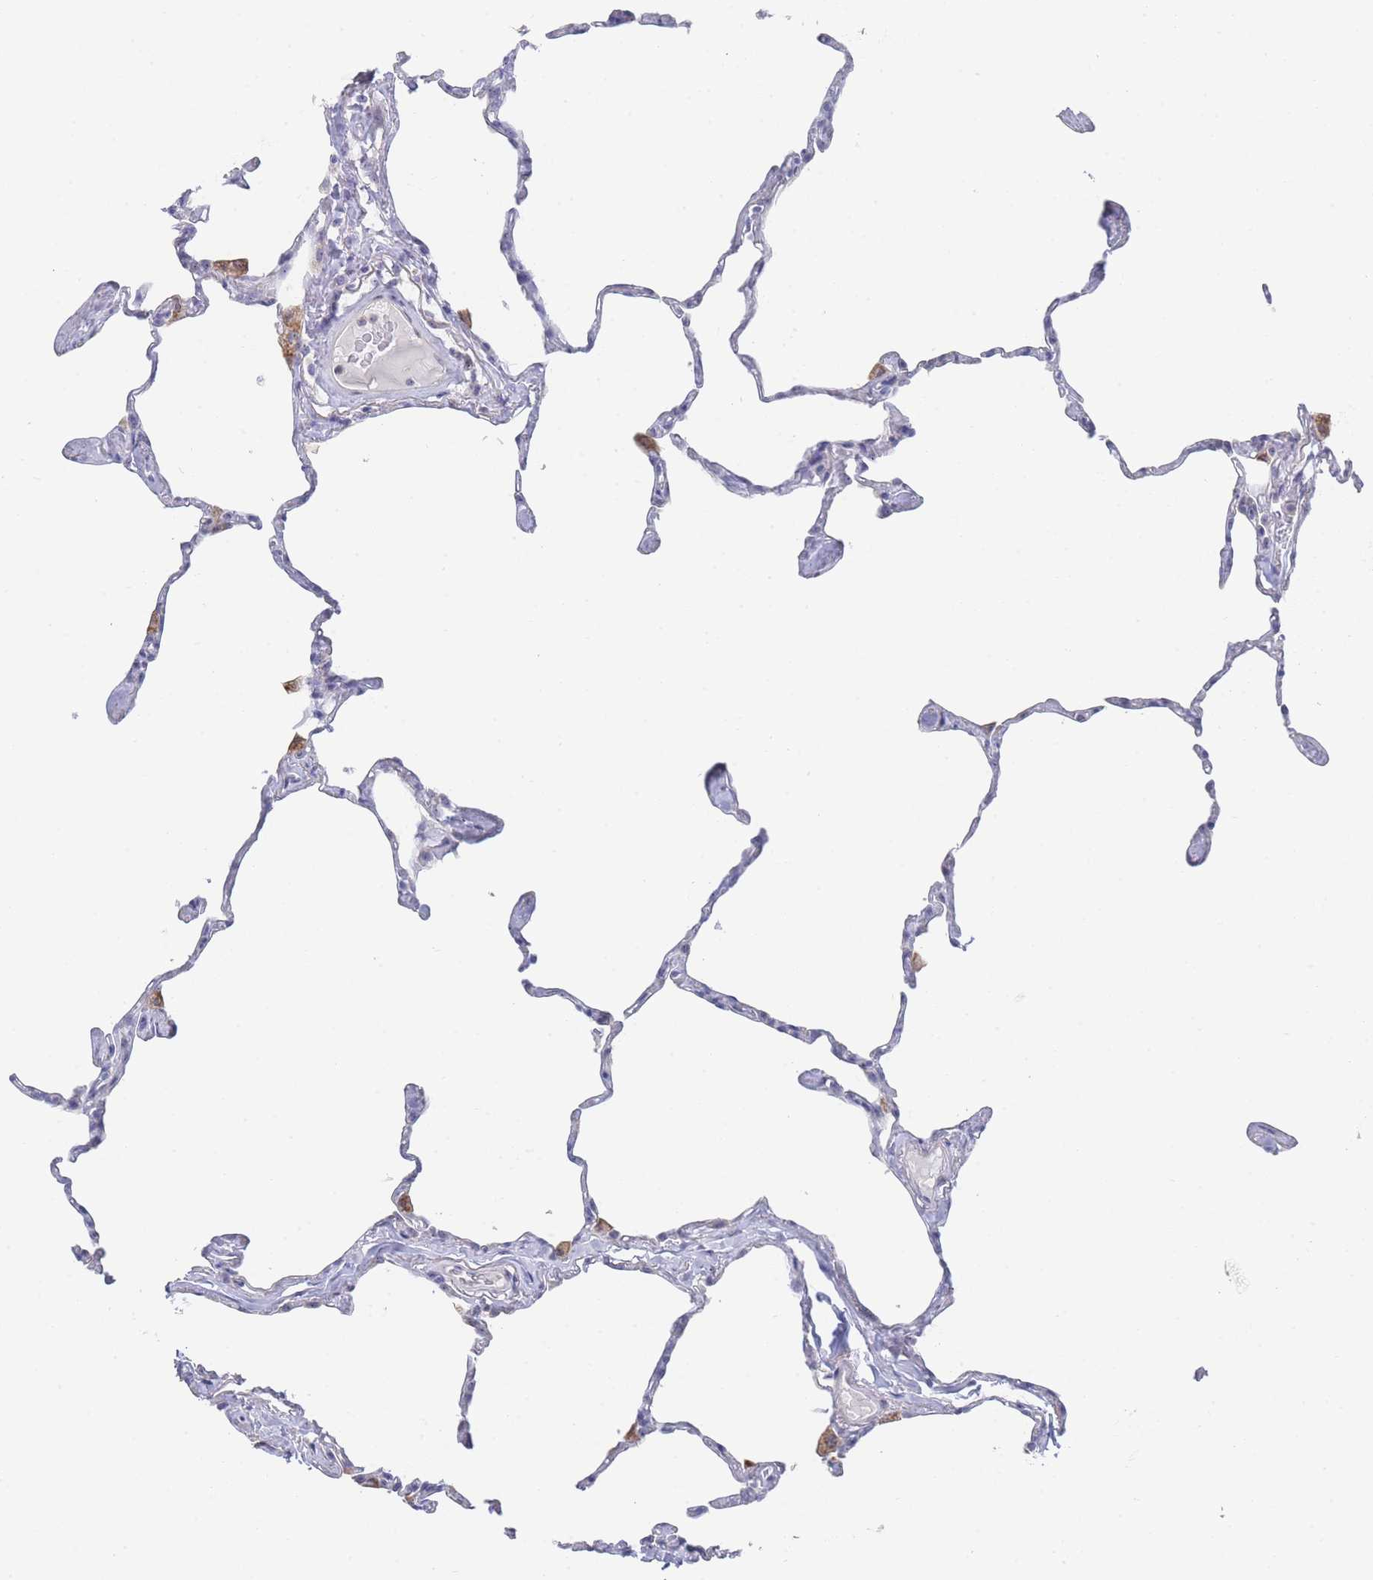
{"staining": {"intensity": "negative", "quantity": "none", "location": "none"}, "tissue": "lung", "cell_type": "Alveolar cells", "image_type": "normal", "snomed": [{"axis": "morphology", "description": "Normal tissue, NOS"}, {"axis": "topography", "description": "Lung"}], "caption": "Immunohistochemistry histopathology image of unremarkable lung: human lung stained with DAB exhibits no significant protein positivity in alveolar cells.", "gene": "ZNF142", "patient": {"sex": "male", "age": 65}}